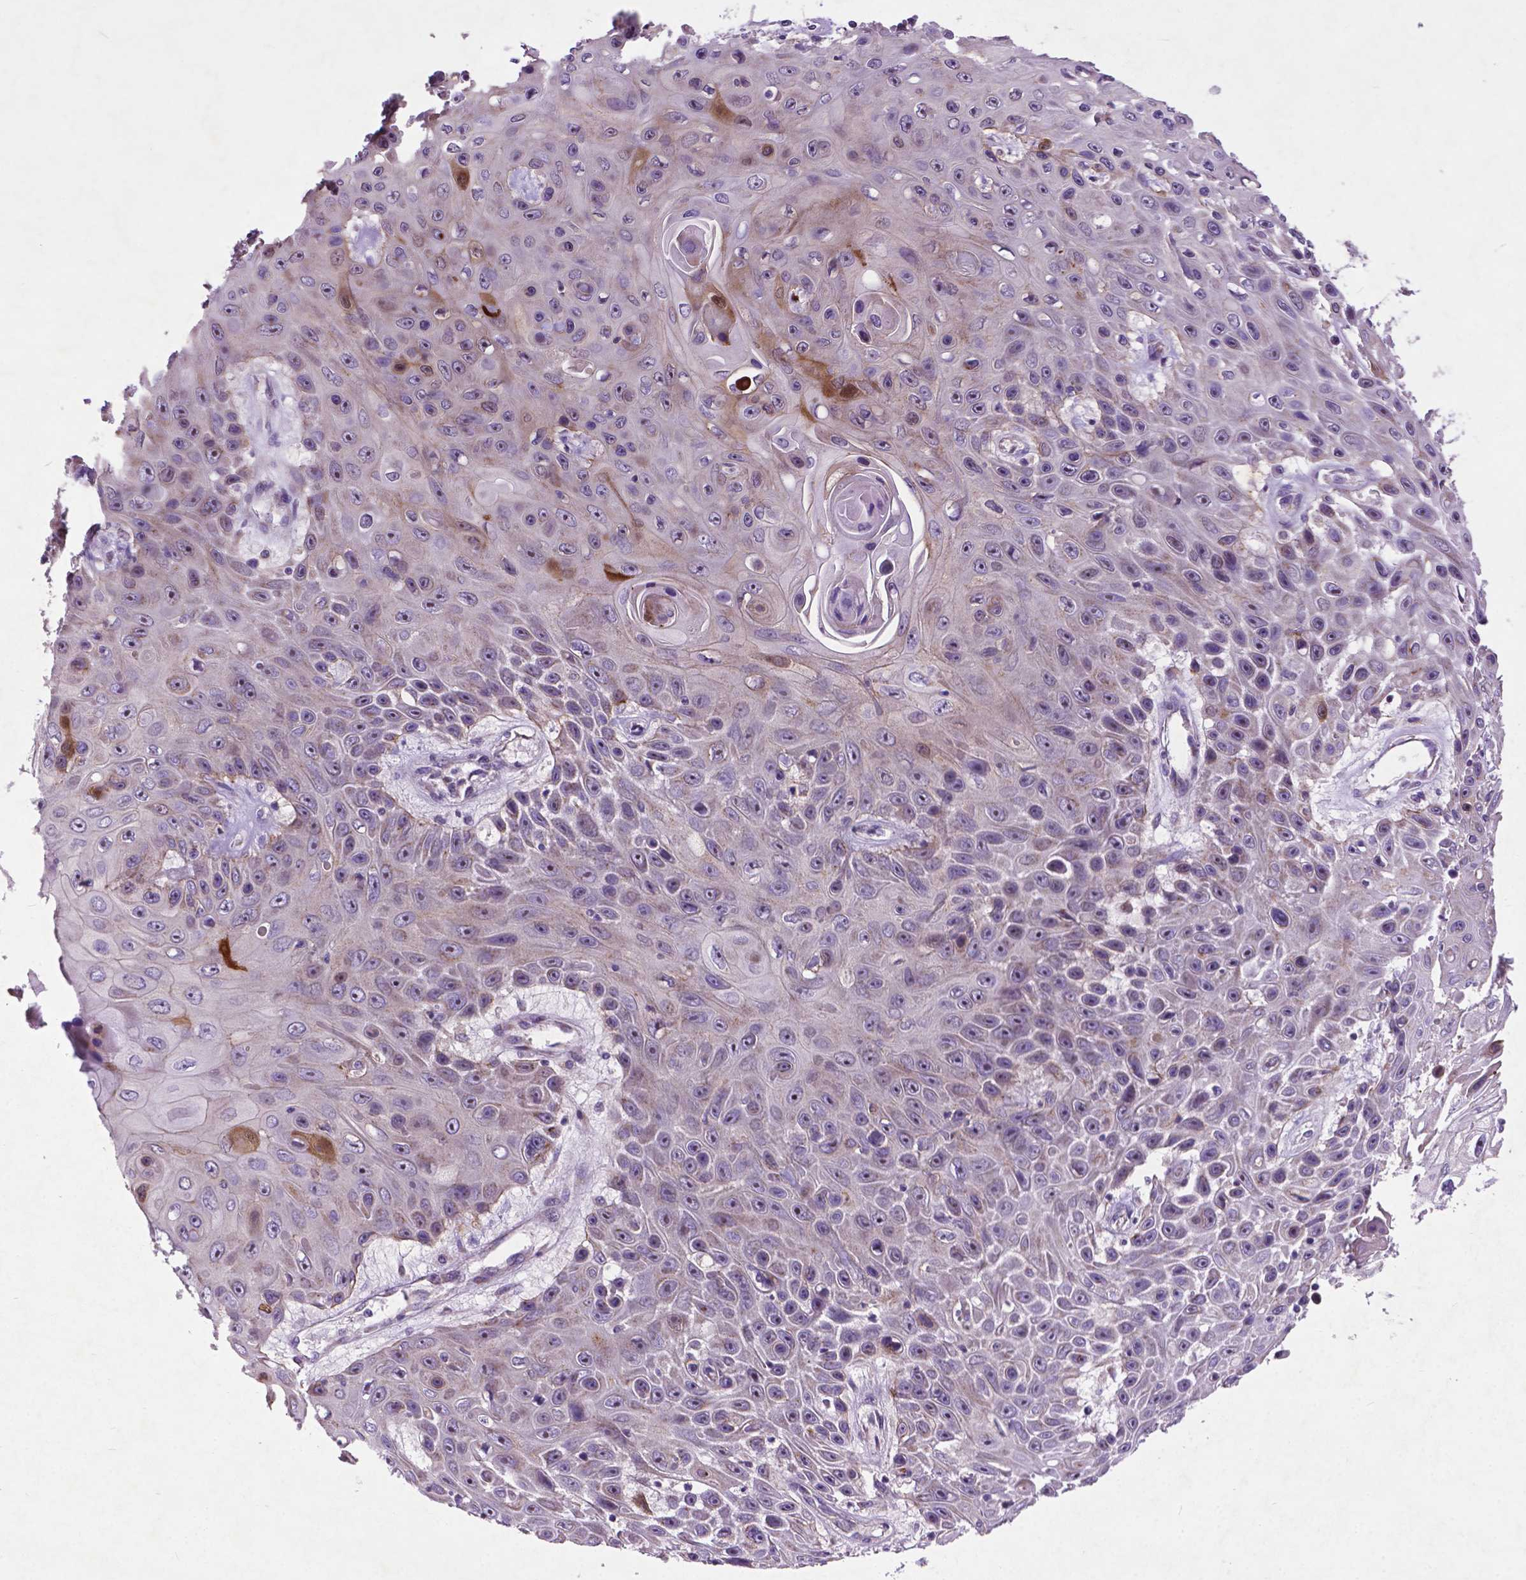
{"staining": {"intensity": "weak", "quantity": "<25%", "location": "cytoplasmic/membranous"}, "tissue": "skin cancer", "cell_type": "Tumor cells", "image_type": "cancer", "snomed": [{"axis": "morphology", "description": "Squamous cell carcinoma, NOS"}, {"axis": "topography", "description": "Skin"}], "caption": "Micrograph shows no significant protein expression in tumor cells of skin squamous cell carcinoma. The staining was performed using DAB to visualize the protein expression in brown, while the nuclei were stained in blue with hematoxylin (Magnification: 20x).", "gene": "ATG4D", "patient": {"sex": "male", "age": 82}}